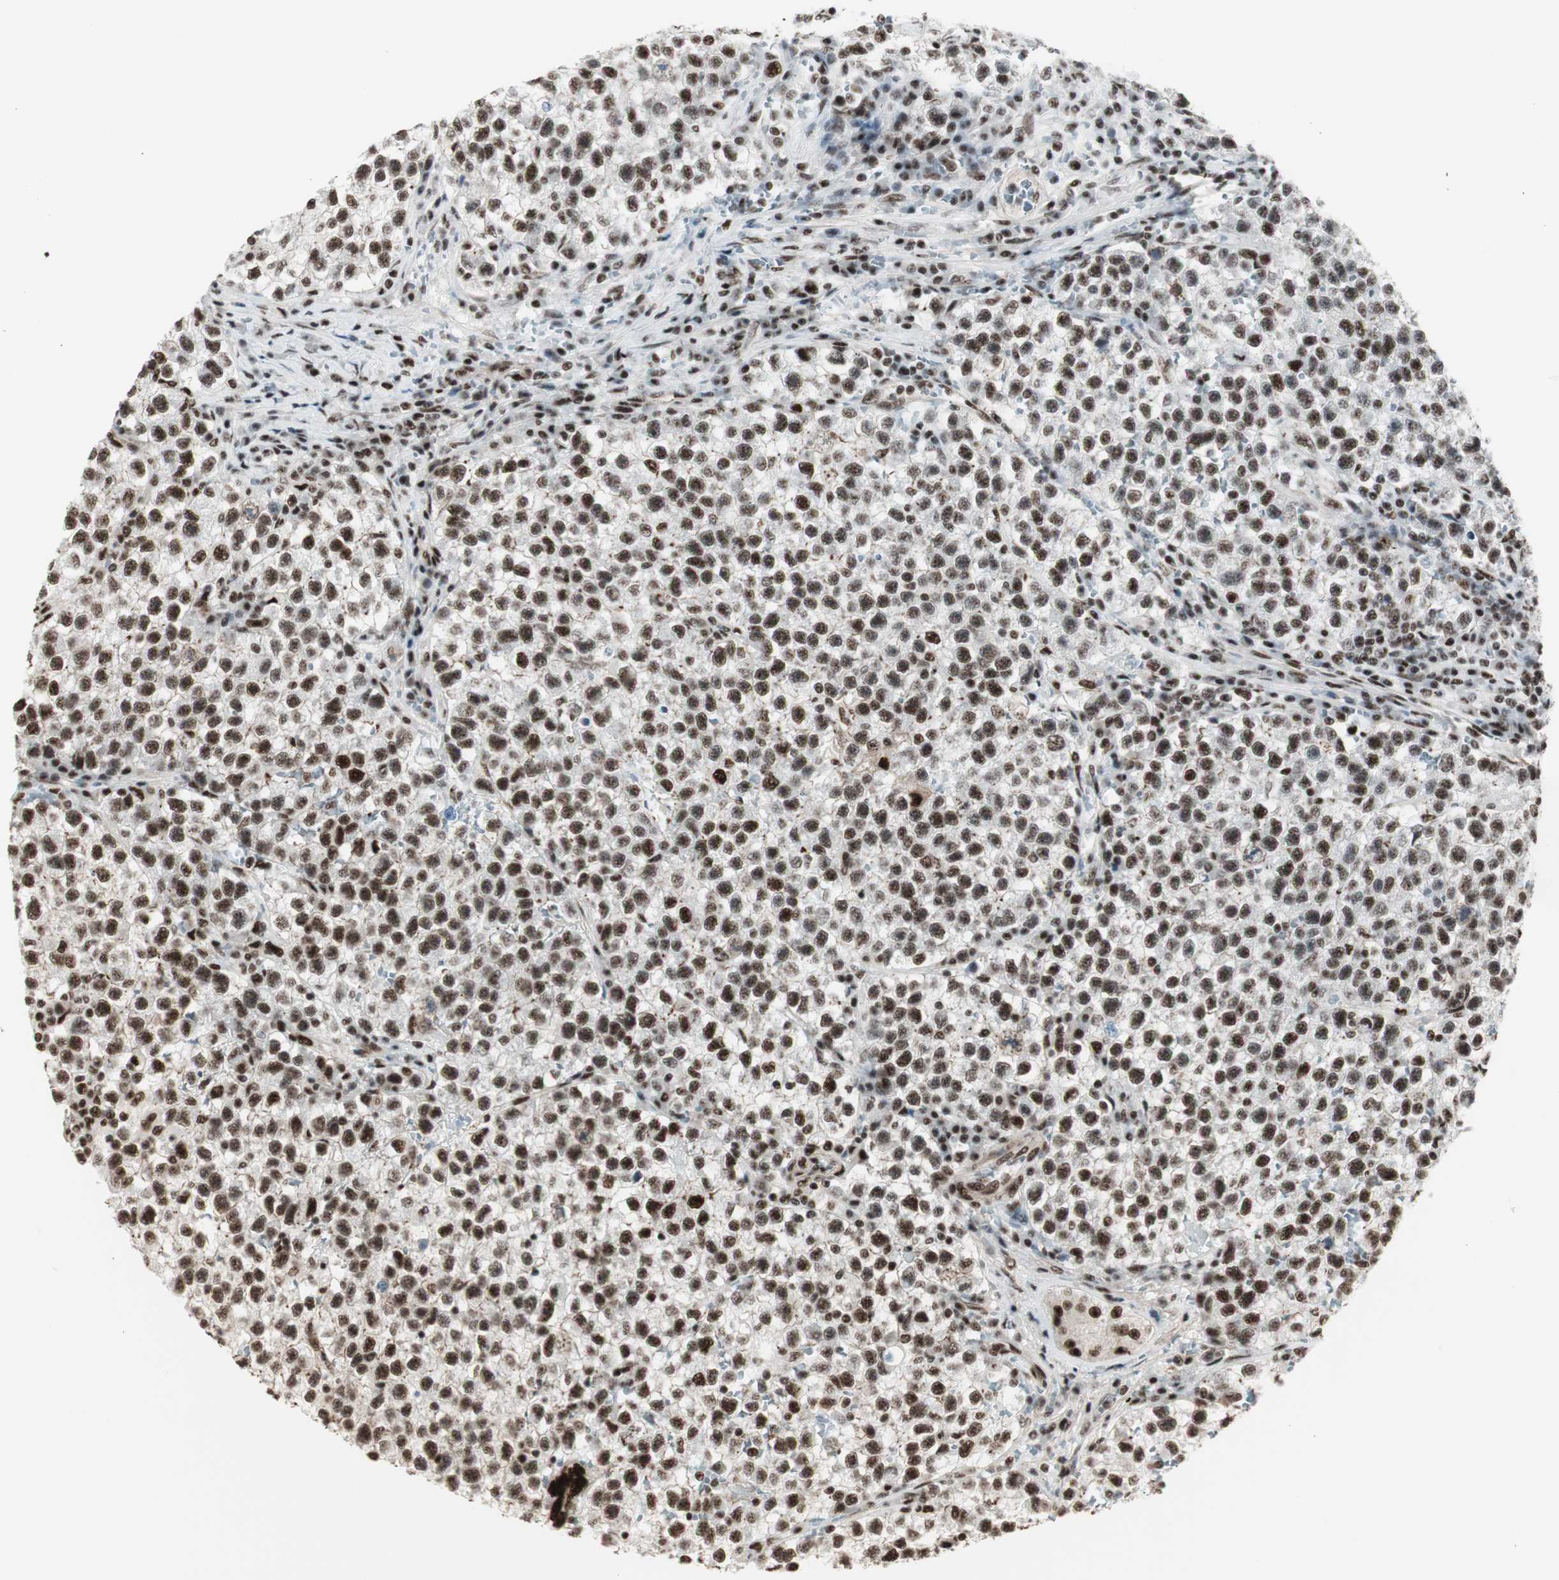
{"staining": {"intensity": "strong", "quantity": ">75%", "location": "nuclear"}, "tissue": "testis cancer", "cell_type": "Tumor cells", "image_type": "cancer", "snomed": [{"axis": "morphology", "description": "Seminoma, NOS"}, {"axis": "topography", "description": "Testis"}], "caption": "The micrograph displays staining of testis seminoma, revealing strong nuclear protein positivity (brown color) within tumor cells. The protein is shown in brown color, while the nuclei are stained blue.", "gene": "HEXIM1", "patient": {"sex": "male", "age": 22}}